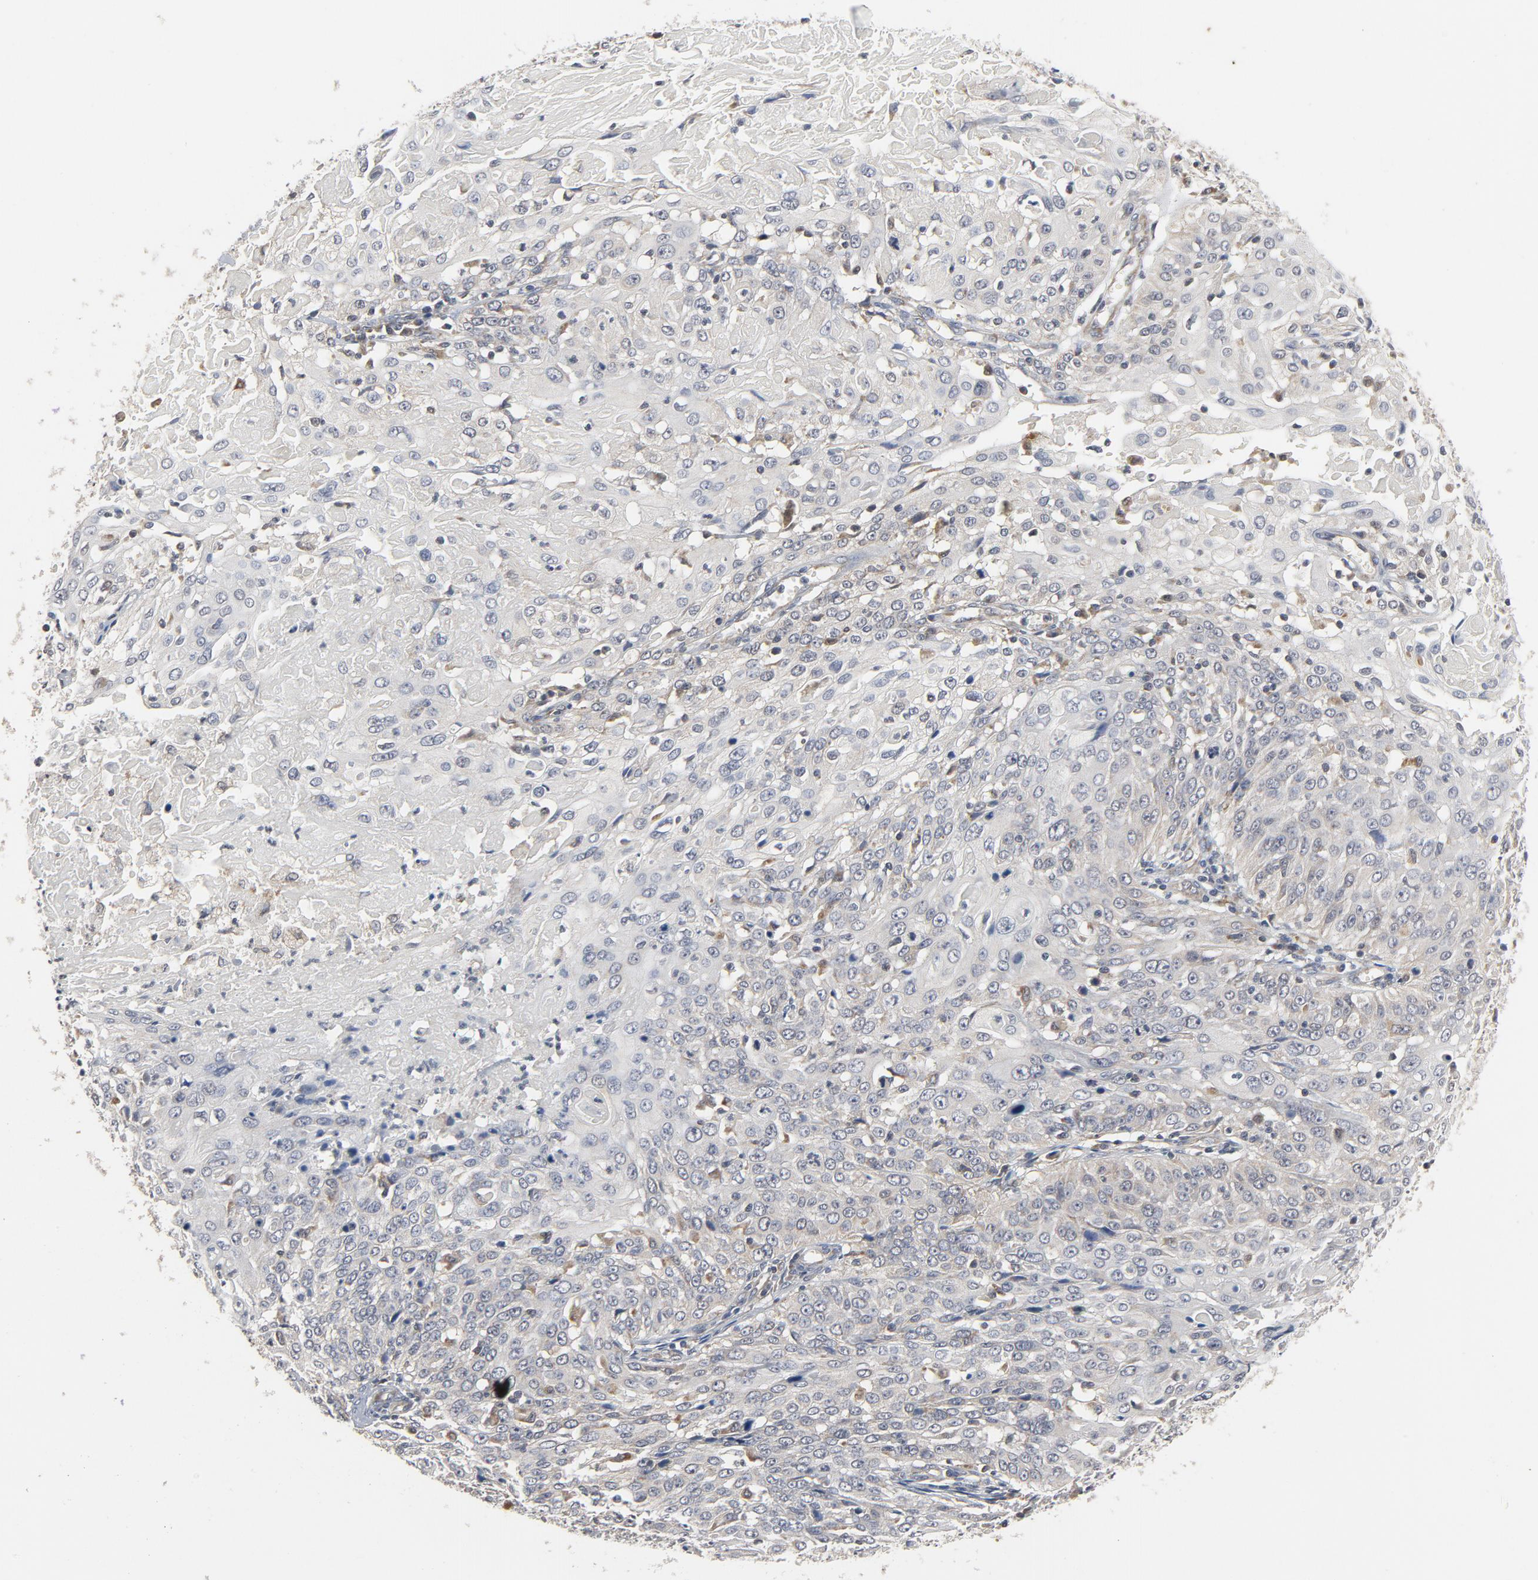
{"staining": {"intensity": "moderate", "quantity": "<25%", "location": "cytoplasmic/membranous"}, "tissue": "cervical cancer", "cell_type": "Tumor cells", "image_type": "cancer", "snomed": [{"axis": "morphology", "description": "Squamous cell carcinoma, NOS"}, {"axis": "topography", "description": "Cervix"}], "caption": "There is low levels of moderate cytoplasmic/membranous positivity in tumor cells of cervical cancer (squamous cell carcinoma), as demonstrated by immunohistochemical staining (brown color).", "gene": "C14orf119", "patient": {"sex": "female", "age": 39}}